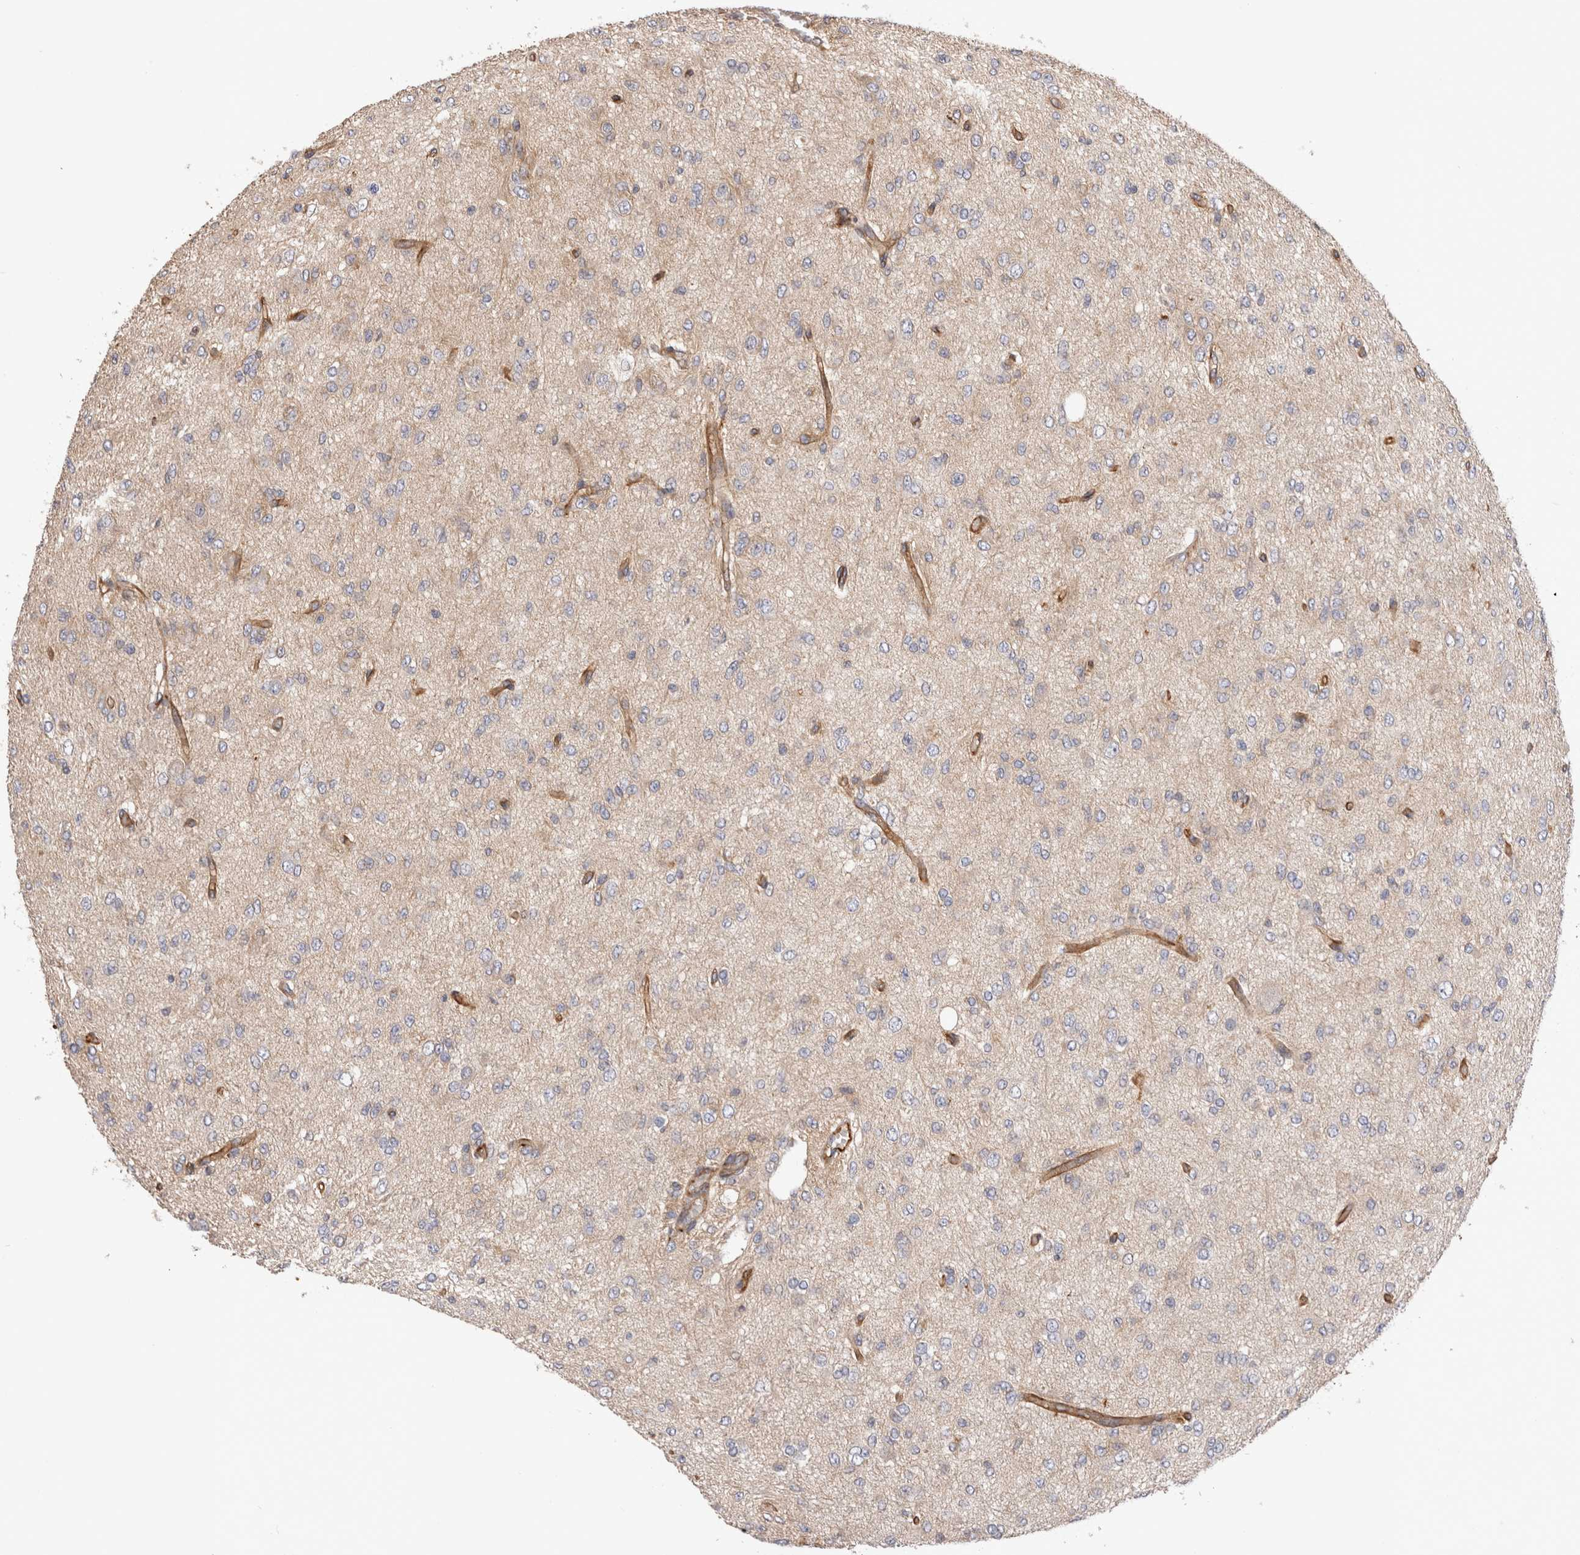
{"staining": {"intensity": "negative", "quantity": "none", "location": "none"}, "tissue": "glioma", "cell_type": "Tumor cells", "image_type": "cancer", "snomed": [{"axis": "morphology", "description": "Glioma, malignant, High grade"}, {"axis": "topography", "description": "Brain"}], "caption": "A micrograph of malignant glioma (high-grade) stained for a protein exhibits no brown staining in tumor cells.", "gene": "BNIP2", "patient": {"sex": "female", "age": 59}}